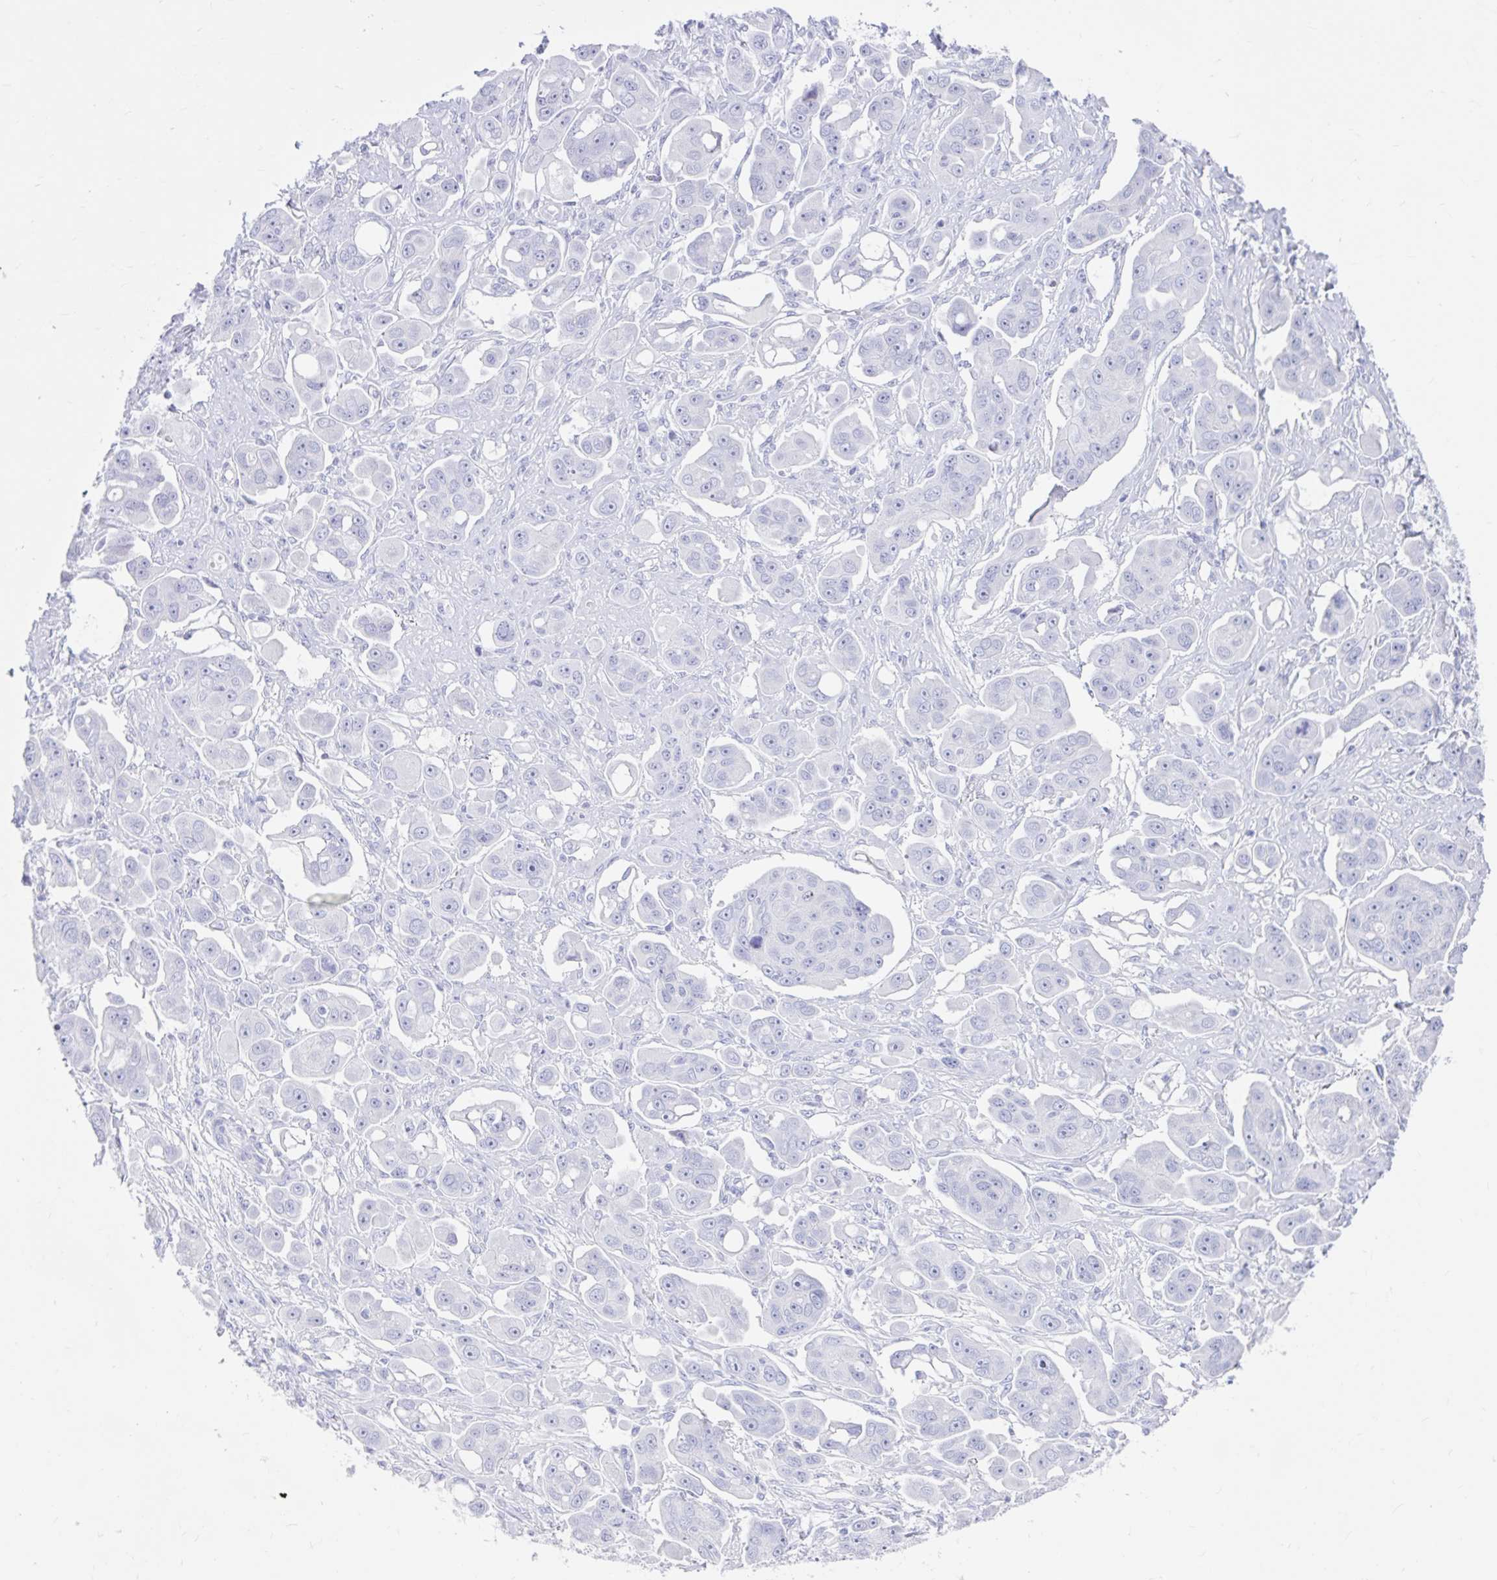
{"staining": {"intensity": "negative", "quantity": "none", "location": "none"}, "tissue": "ovarian cancer", "cell_type": "Tumor cells", "image_type": "cancer", "snomed": [{"axis": "morphology", "description": "Carcinoma, endometroid"}, {"axis": "topography", "description": "Ovary"}], "caption": "The immunohistochemistry (IHC) image has no significant expression in tumor cells of ovarian cancer tissue. (Brightfield microscopy of DAB (3,3'-diaminobenzidine) IHC at high magnification).", "gene": "DPEP3", "patient": {"sex": "female", "age": 70}}